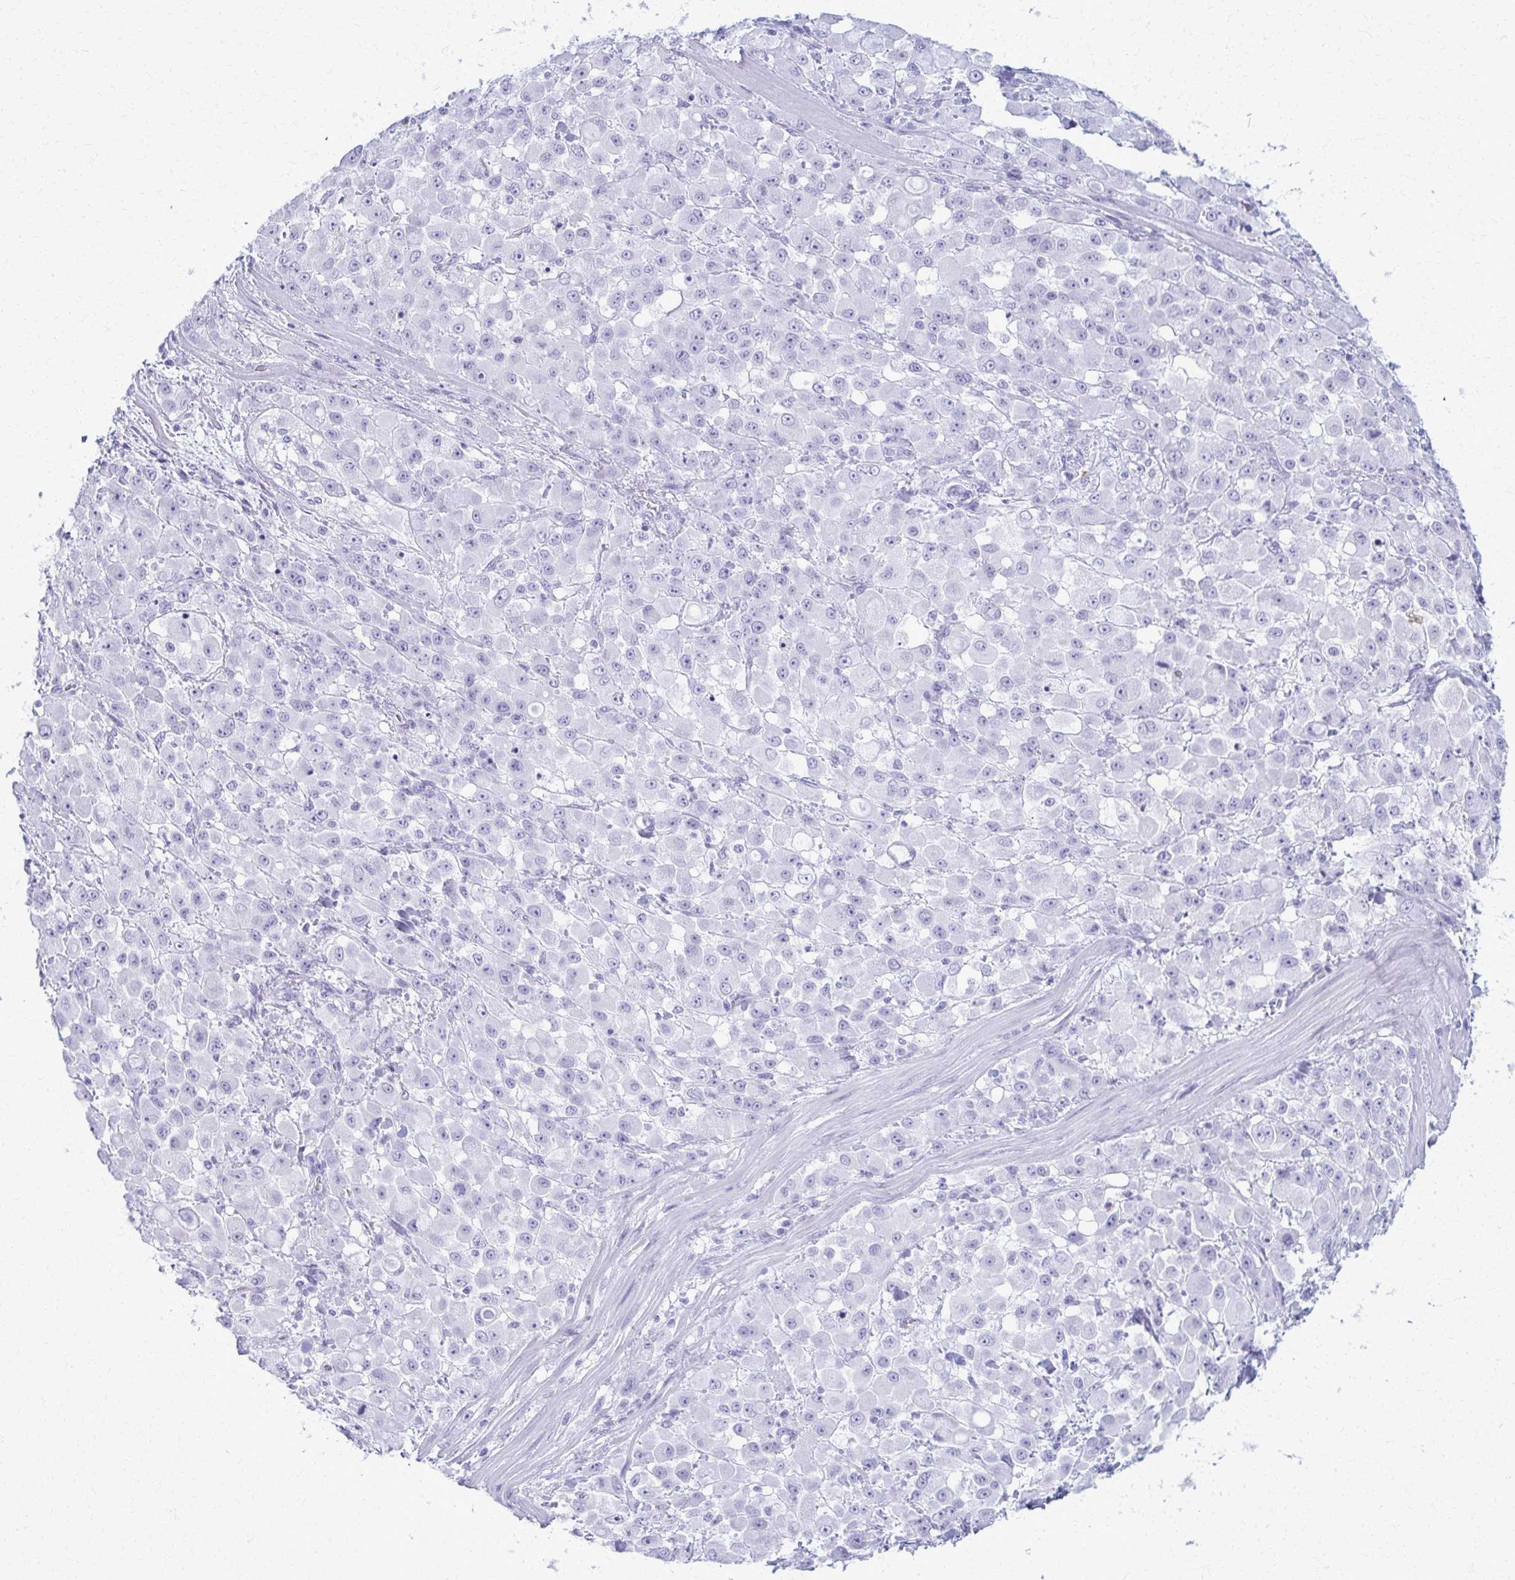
{"staining": {"intensity": "negative", "quantity": "none", "location": "none"}, "tissue": "stomach cancer", "cell_type": "Tumor cells", "image_type": "cancer", "snomed": [{"axis": "morphology", "description": "Adenocarcinoma, NOS"}, {"axis": "topography", "description": "Stomach"}], "caption": "A high-resolution histopathology image shows immunohistochemistry staining of stomach cancer (adenocarcinoma), which exhibits no significant positivity in tumor cells.", "gene": "ACSM2B", "patient": {"sex": "female", "age": 76}}